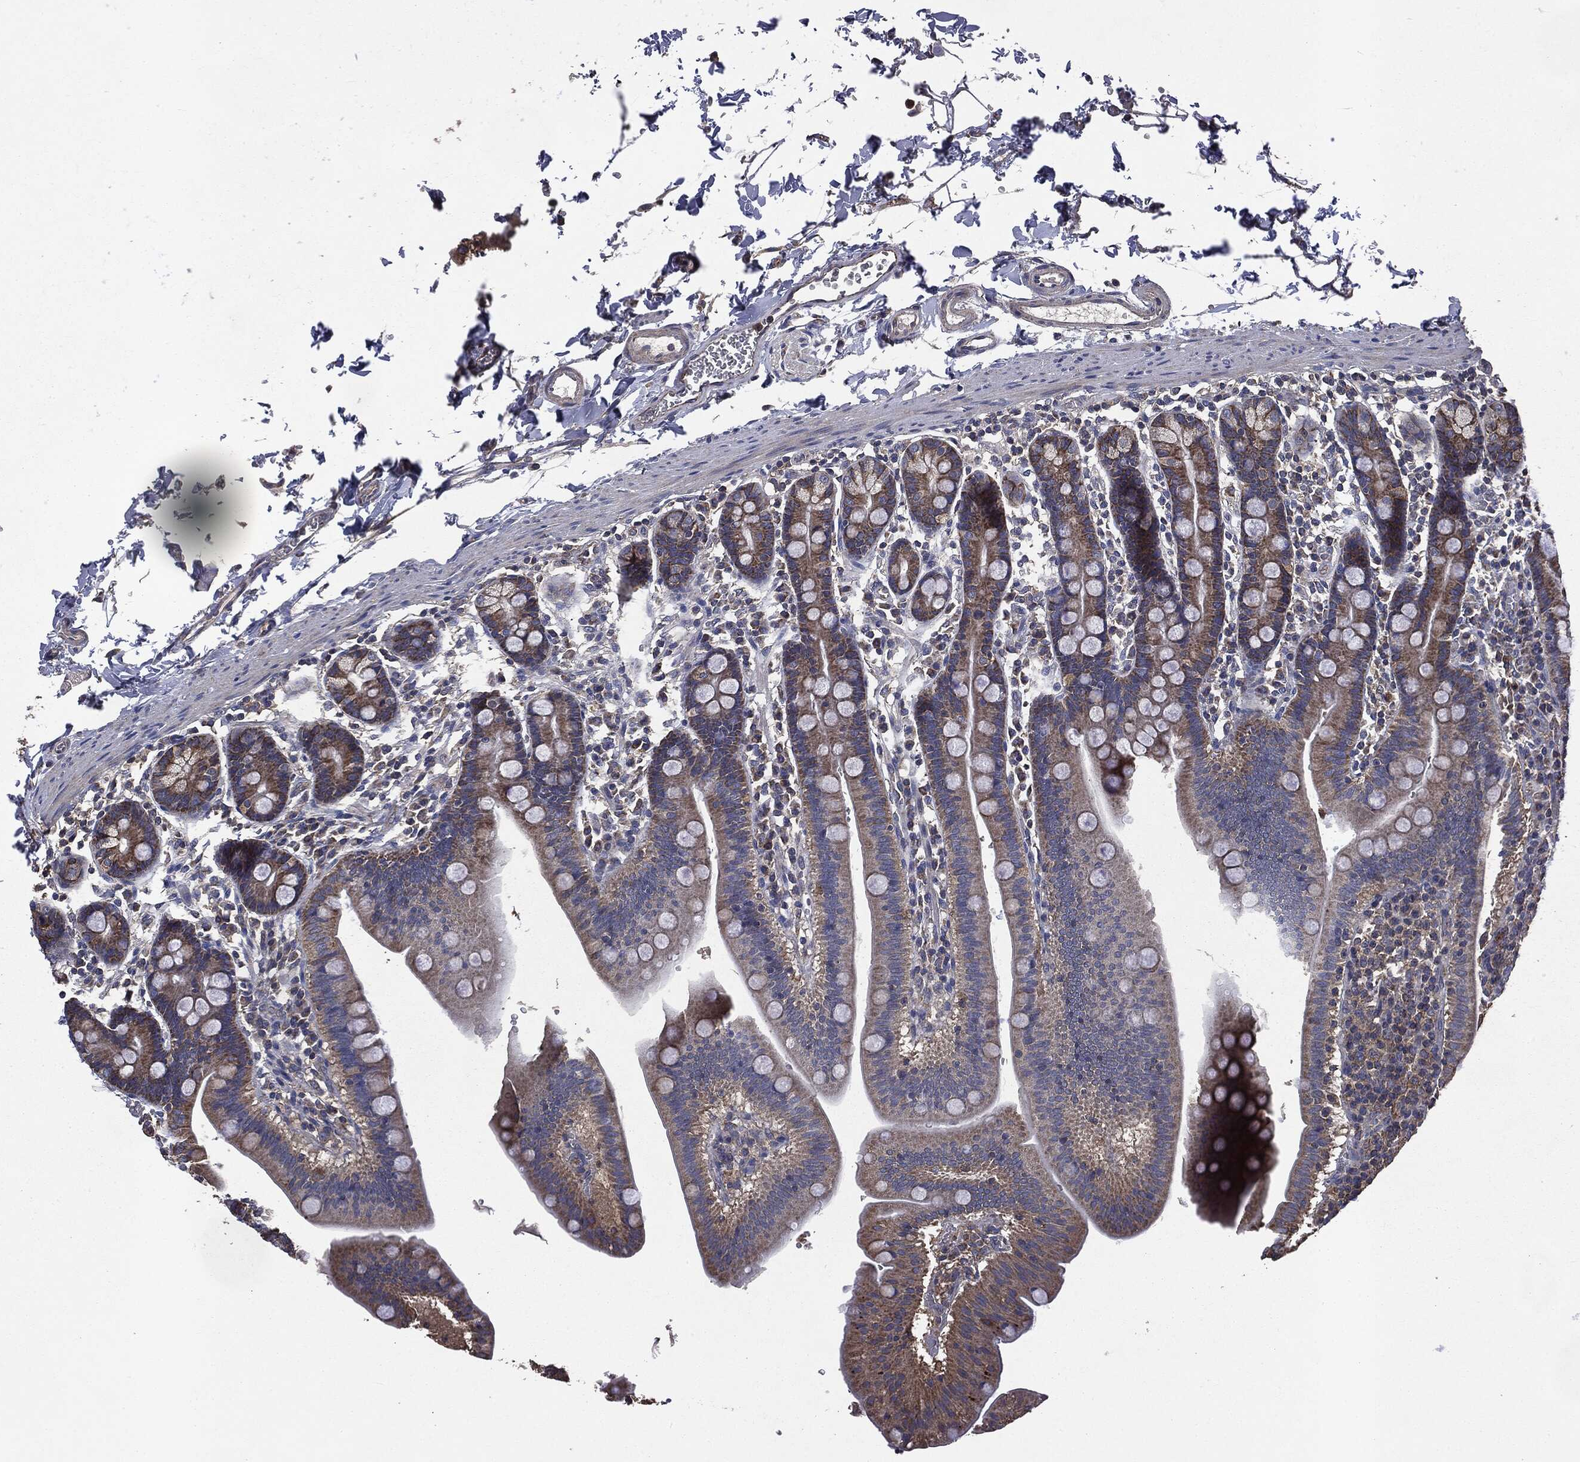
{"staining": {"intensity": "moderate", "quantity": "25%-75%", "location": "cytoplasmic/membranous"}, "tissue": "duodenum", "cell_type": "Glandular cells", "image_type": "normal", "snomed": [{"axis": "morphology", "description": "Normal tissue, NOS"}, {"axis": "topography", "description": "Duodenum"}], "caption": "IHC of normal duodenum exhibits medium levels of moderate cytoplasmic/membranous expression in about 25%-75% of glandular cells.", "gene": "MAPK6", "patient": {"sex": "male", "age": 59}}